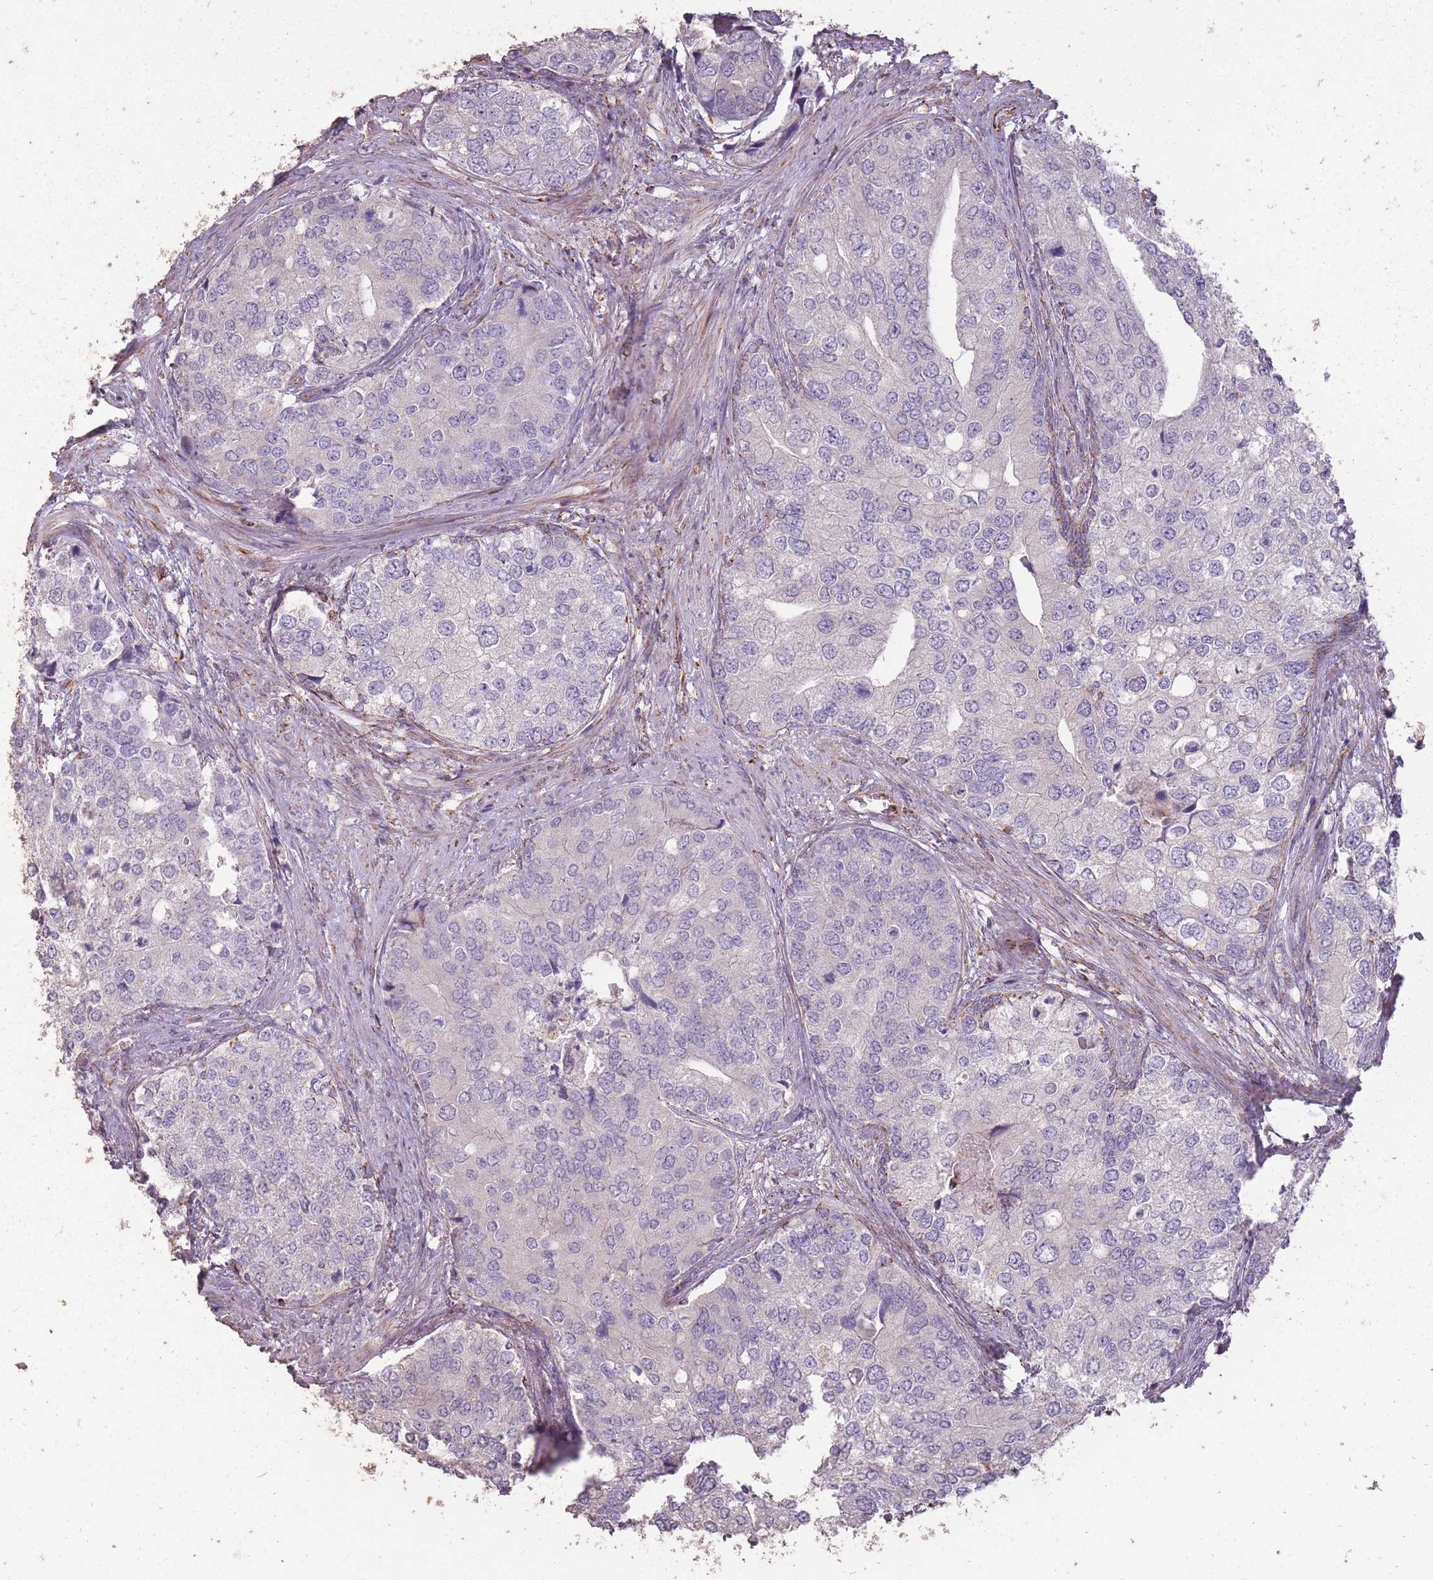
{"staining": {"intensity": "negative", "quantity": "none", "location": "none"}, "tissue": "prostate cancer", "cell_type": "Tumor cells", "image_type": "cancer", "snomed": [{"axis": "morphology", "description": "Adenocarcinoma, High grade"}, {"axis": "topography", "description": "Prostate"}], "caption": "Tumor cells show no significant expression in prostate cancer (adenocarcinoma (high-grade)).", "gene": "CNOT8", "patient": {"sex": "male", "age": 62}}